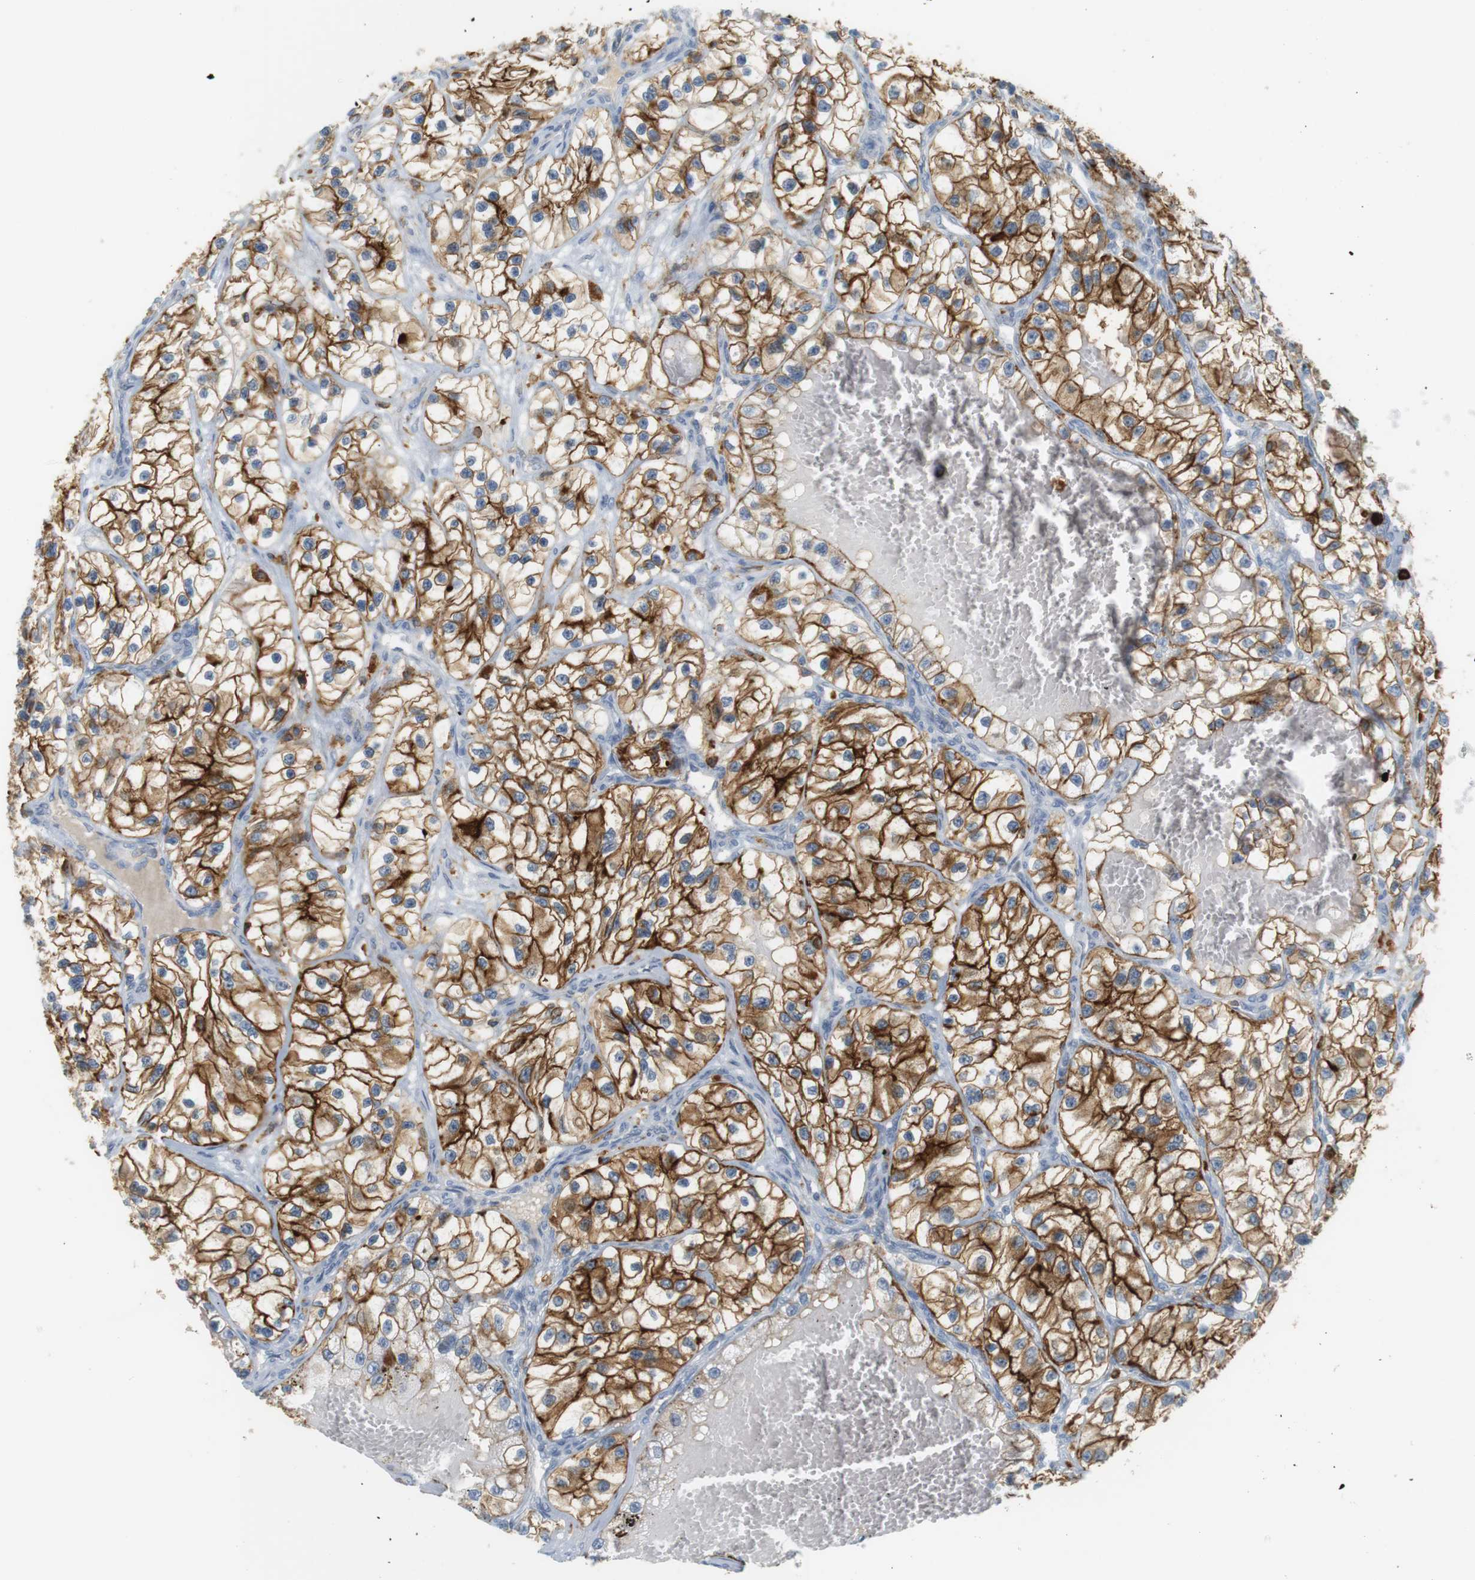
{"staining": {"intensity": "strong", "quantity": ">75%", "location": "cytoplasmic/membranous"}, "tissue": "renal cancer", "cell_type": "Tumor cells", "image_type": "cancer", "snomed": [{"axis": "morphology", "description": "Adenocarcinoma, NOS"}, {"axis": "topography", "description": "Kidney"}], "caption": "Tumor cells show high levels of strong cytoplasmic/membranous staining in approximately >75% of cells in human adenocarcinoma (renal). (Brightfield microscopy of DAB IHC at high magnification).", "gene": "SIRPA", "patient": {"sex": "female", "age": 57}}